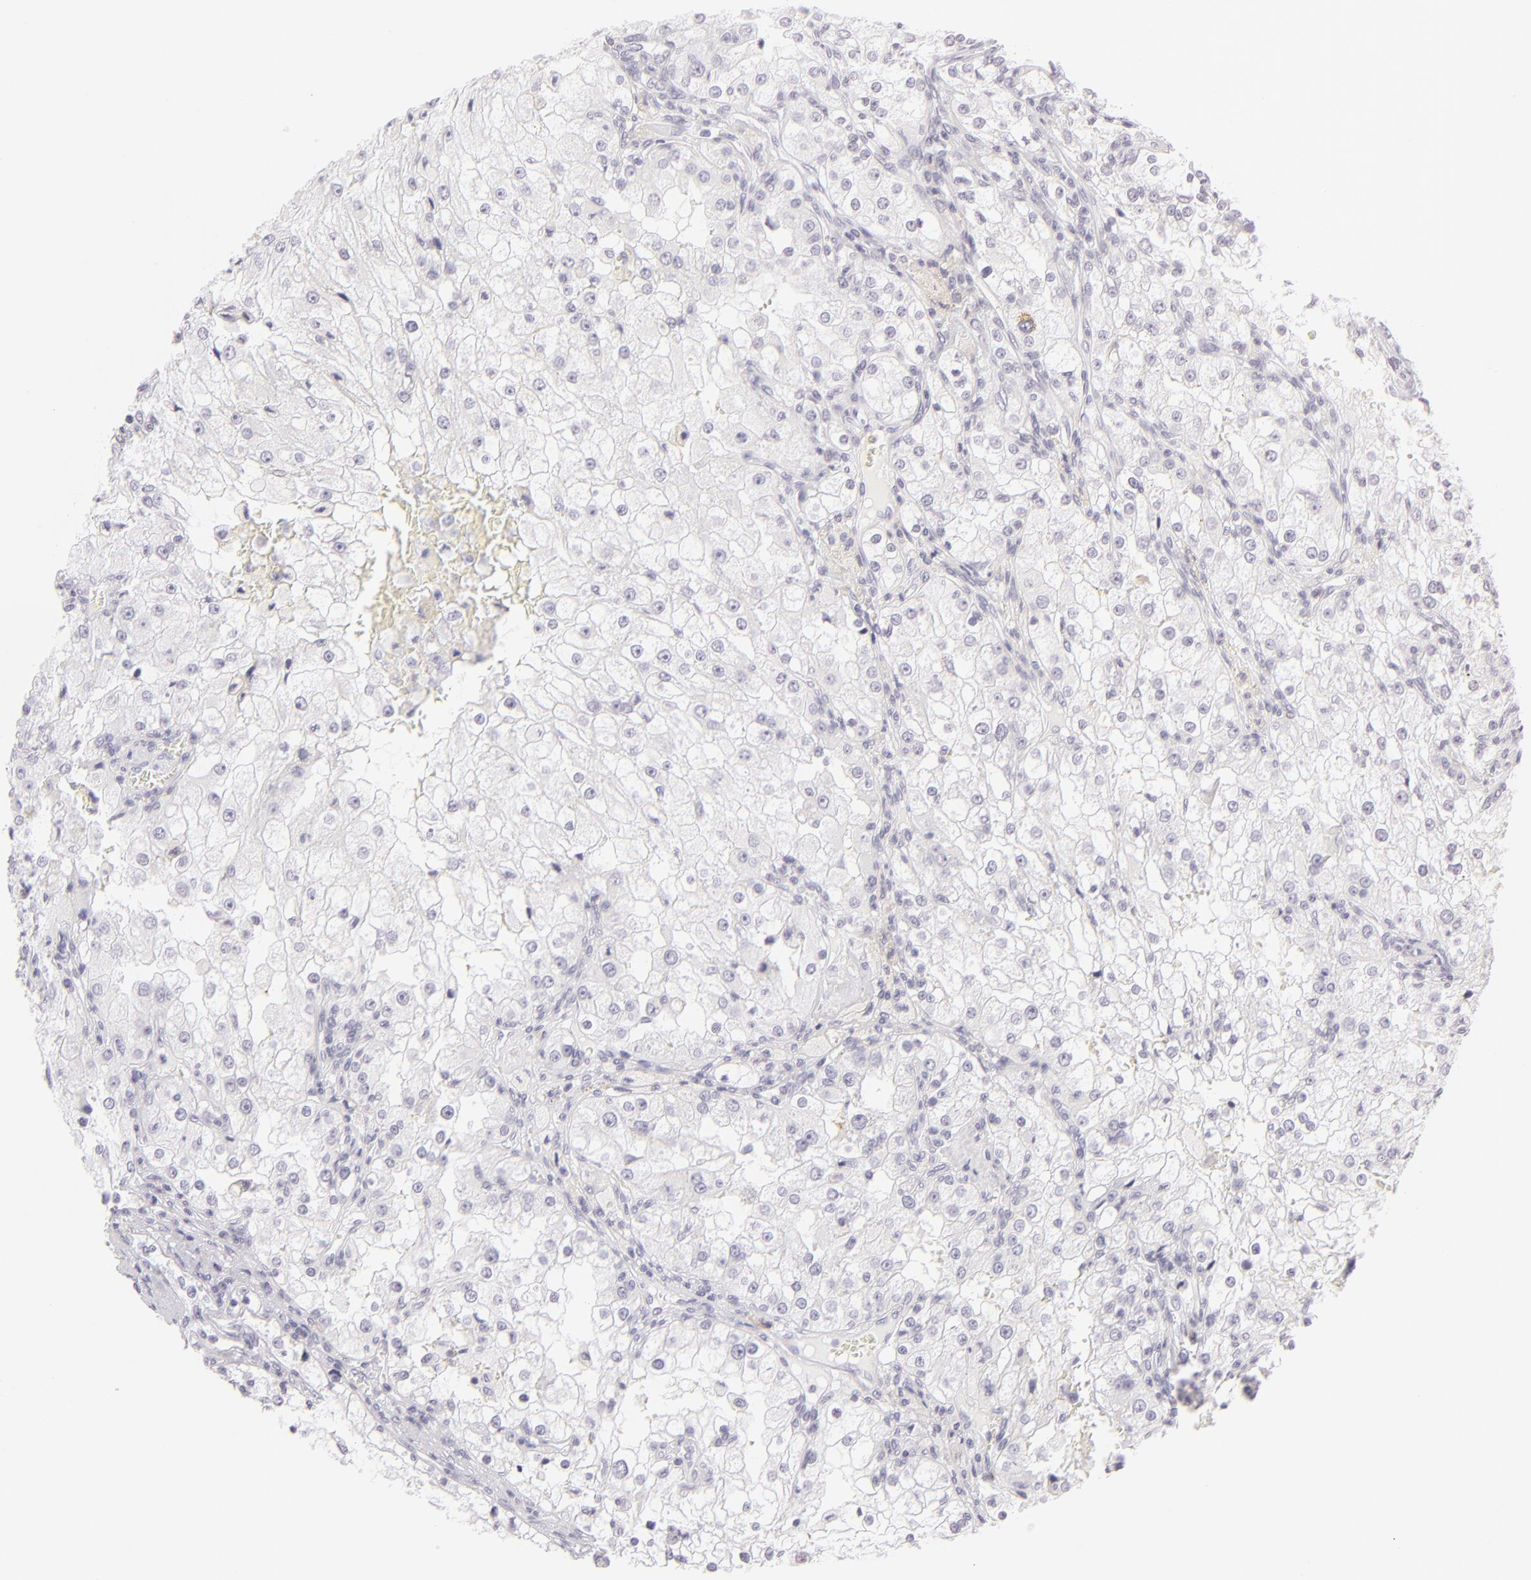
{"staining": {"intensity": "negative", "quantity": "none", "location": "none"}, "tissue": "renal cancer", "cell_type": "Tumor cells", "image_type": "cancer", "snomed": [{"axis": "morphology", "description": "Adenocarcinoma, NOS"}, {"axis": "topography", "description": "Kidney"}], "caption": "The micrograph demonstrates no significant expression in tumor cells of renal adenocarcinoma. Brightfield microscopy of immunohistochemistry stained with DAB (3,3'-diaminobenzidine) (brown) and hematoxylin (blue), captured at high magnification.", "gene": "FCER2", "patient": {"sex": "female", "age": 74}}